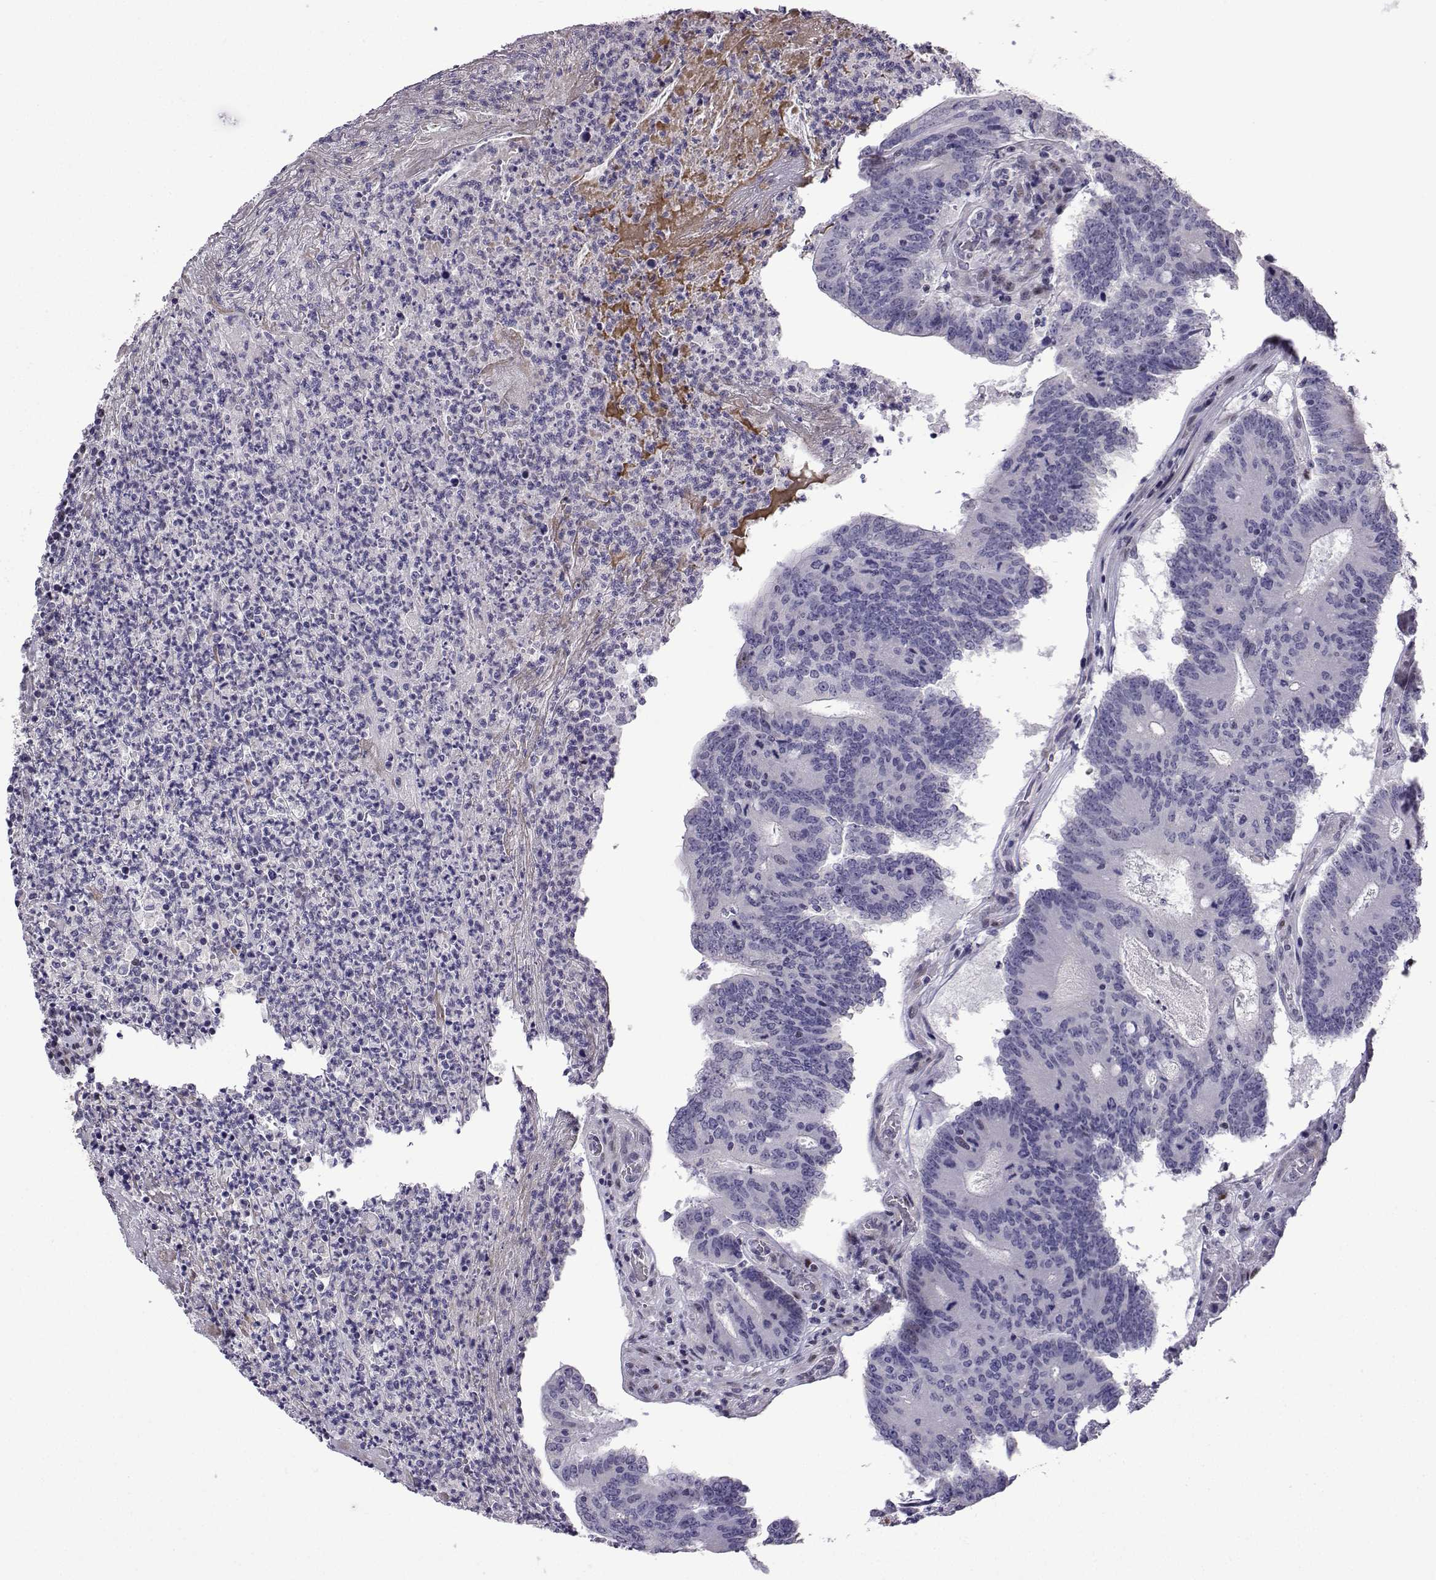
{"staining": {"intensity": "negative", "quantity": "none", "location": "none"}, "tissue": "colorectal cancer", "cell_type": "Tumor cells", "image_type": "cancer", "snomed": [{"axis": "morphology", "description": "Adenocarcinoma, NOS"}, {"axis": "topography", "description": "Colon"}], "caption": "Immunohistochemistry micrograph of neoplastic tissue: human colorectal adenocarcinoma stained with DAB shows no significant protein staining in tumor cells.", "gene": "CFAP70", "patient": {"sex": "female", "age": 70}}